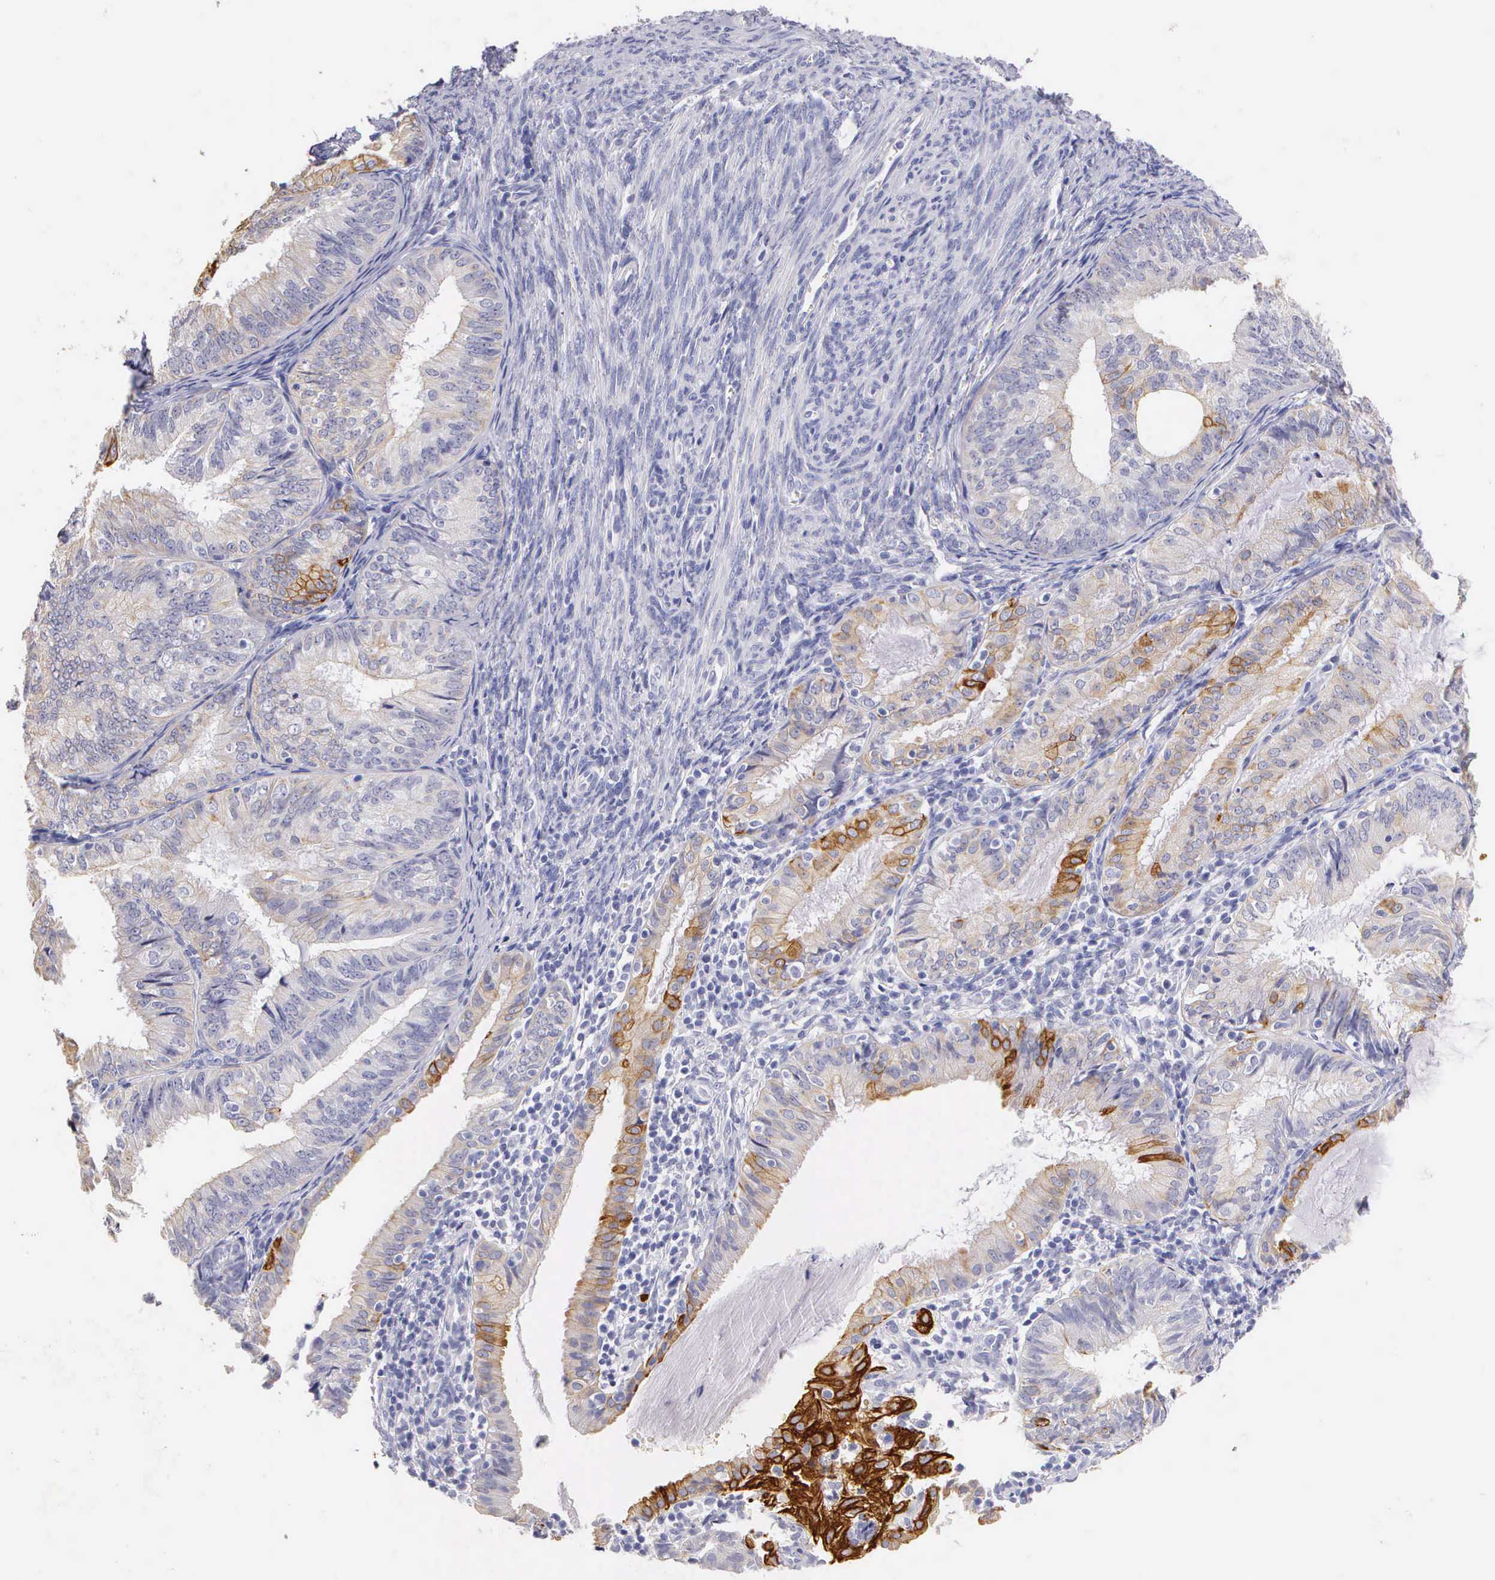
{"staining": {"intensity": "weak", "quantity": "<25%", "location": "cytoplasmic/membranous"}, "tissue": "endometrial cancer", "cell_type": "Tumor cells", "image_type": "cancer", "snomed": [{"axis": "morphology", "description": "Adenocarcinoma, NOS"}, {"axis": "topography", "description": "Endometrium"}], "caption": "IHC histopathology image of neoplastic tissue: endometrial cancer stained with DAB (3,3'-diaminobenzidine) demonstrates no significant protein expression in tumor cells.", "gene": "KRT17", "patient": {"sex": "female", "age": 66}}